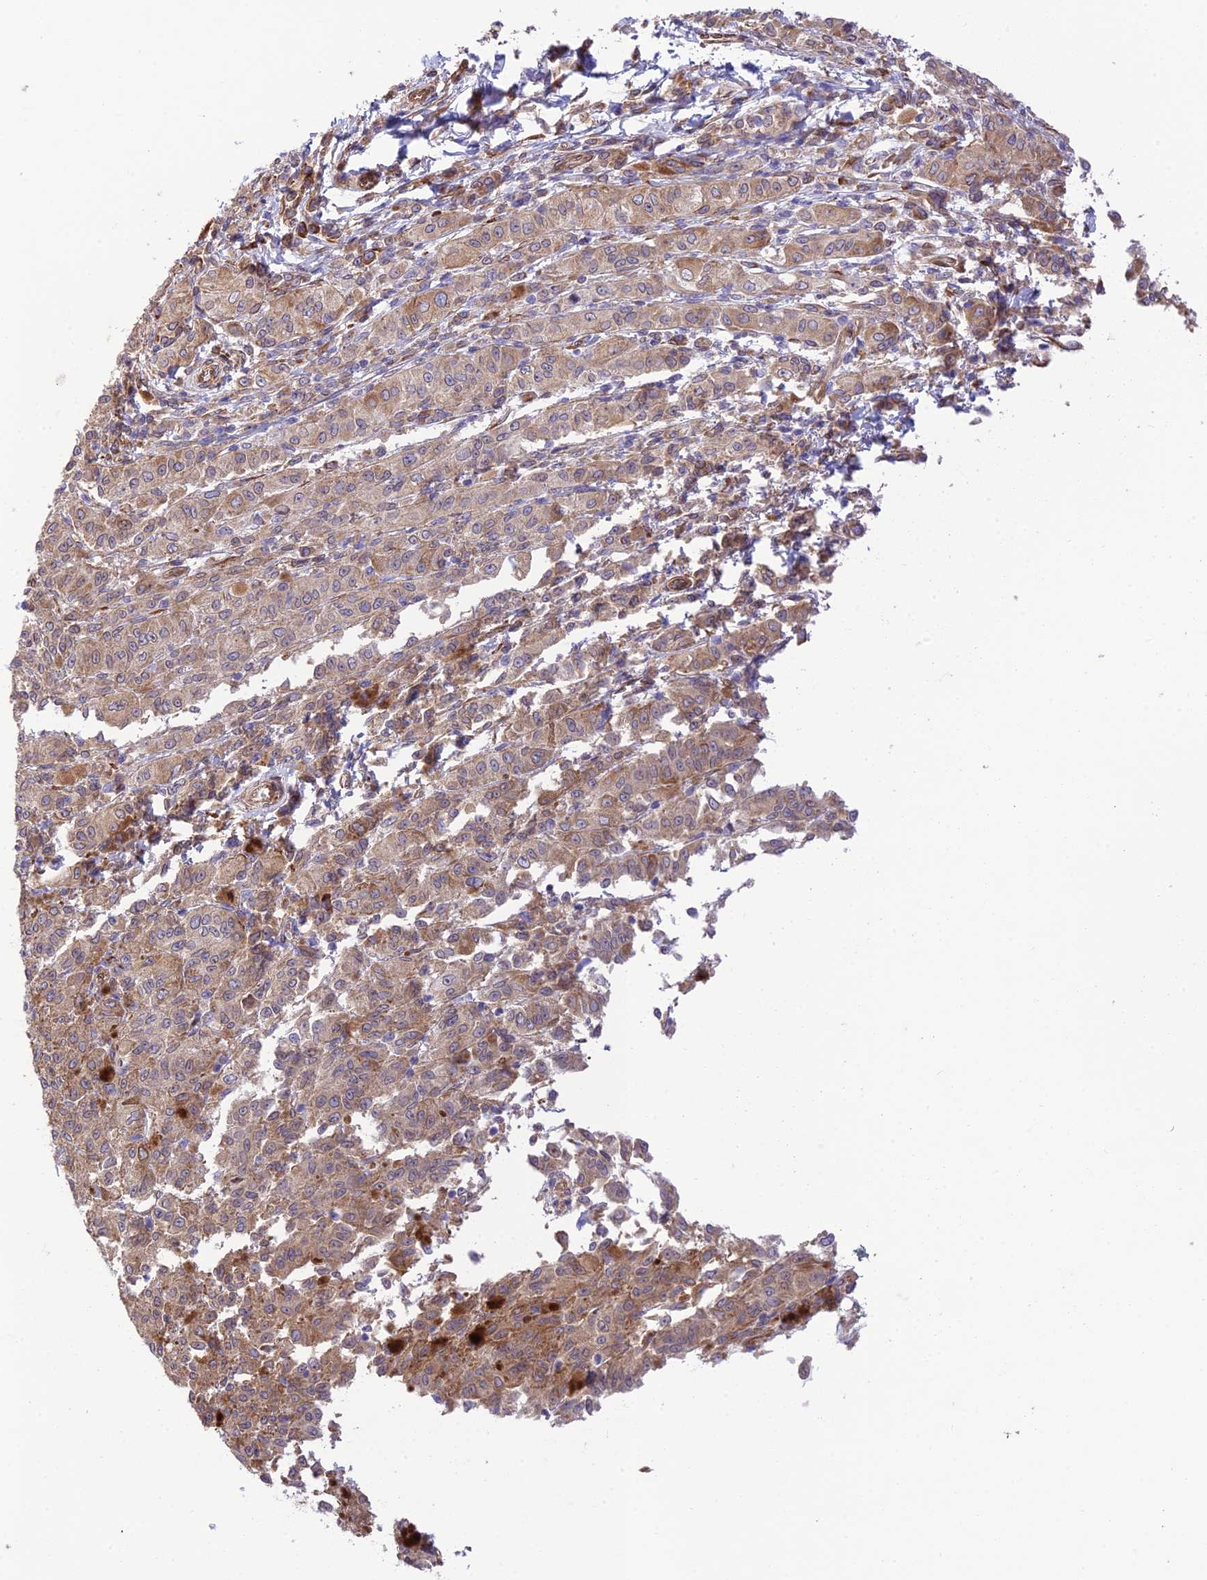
{"staining": {"intensity": "weak", "quantity": "25%-75%", "location": "cytoplasmic/membranous"}, "tissue": "melanoma", "cell_type": "Tumor cells", "image_type": "cancer", "snomed": [{"axis": "morphology", "description": "Malignant melanoma, NOS"}, {"axis": "topography", "description": "Skin"}], "caption": "Immunohistochemistry (IHC) image of human melanoma stained for a protein (brown), which demonstrates low levels of weak cytoplasmic/membranous expression in approximately 25%-75% of tumor cells.", "gene": "EXOC3L4", "patient": {"sex": "female", "age": 52}}